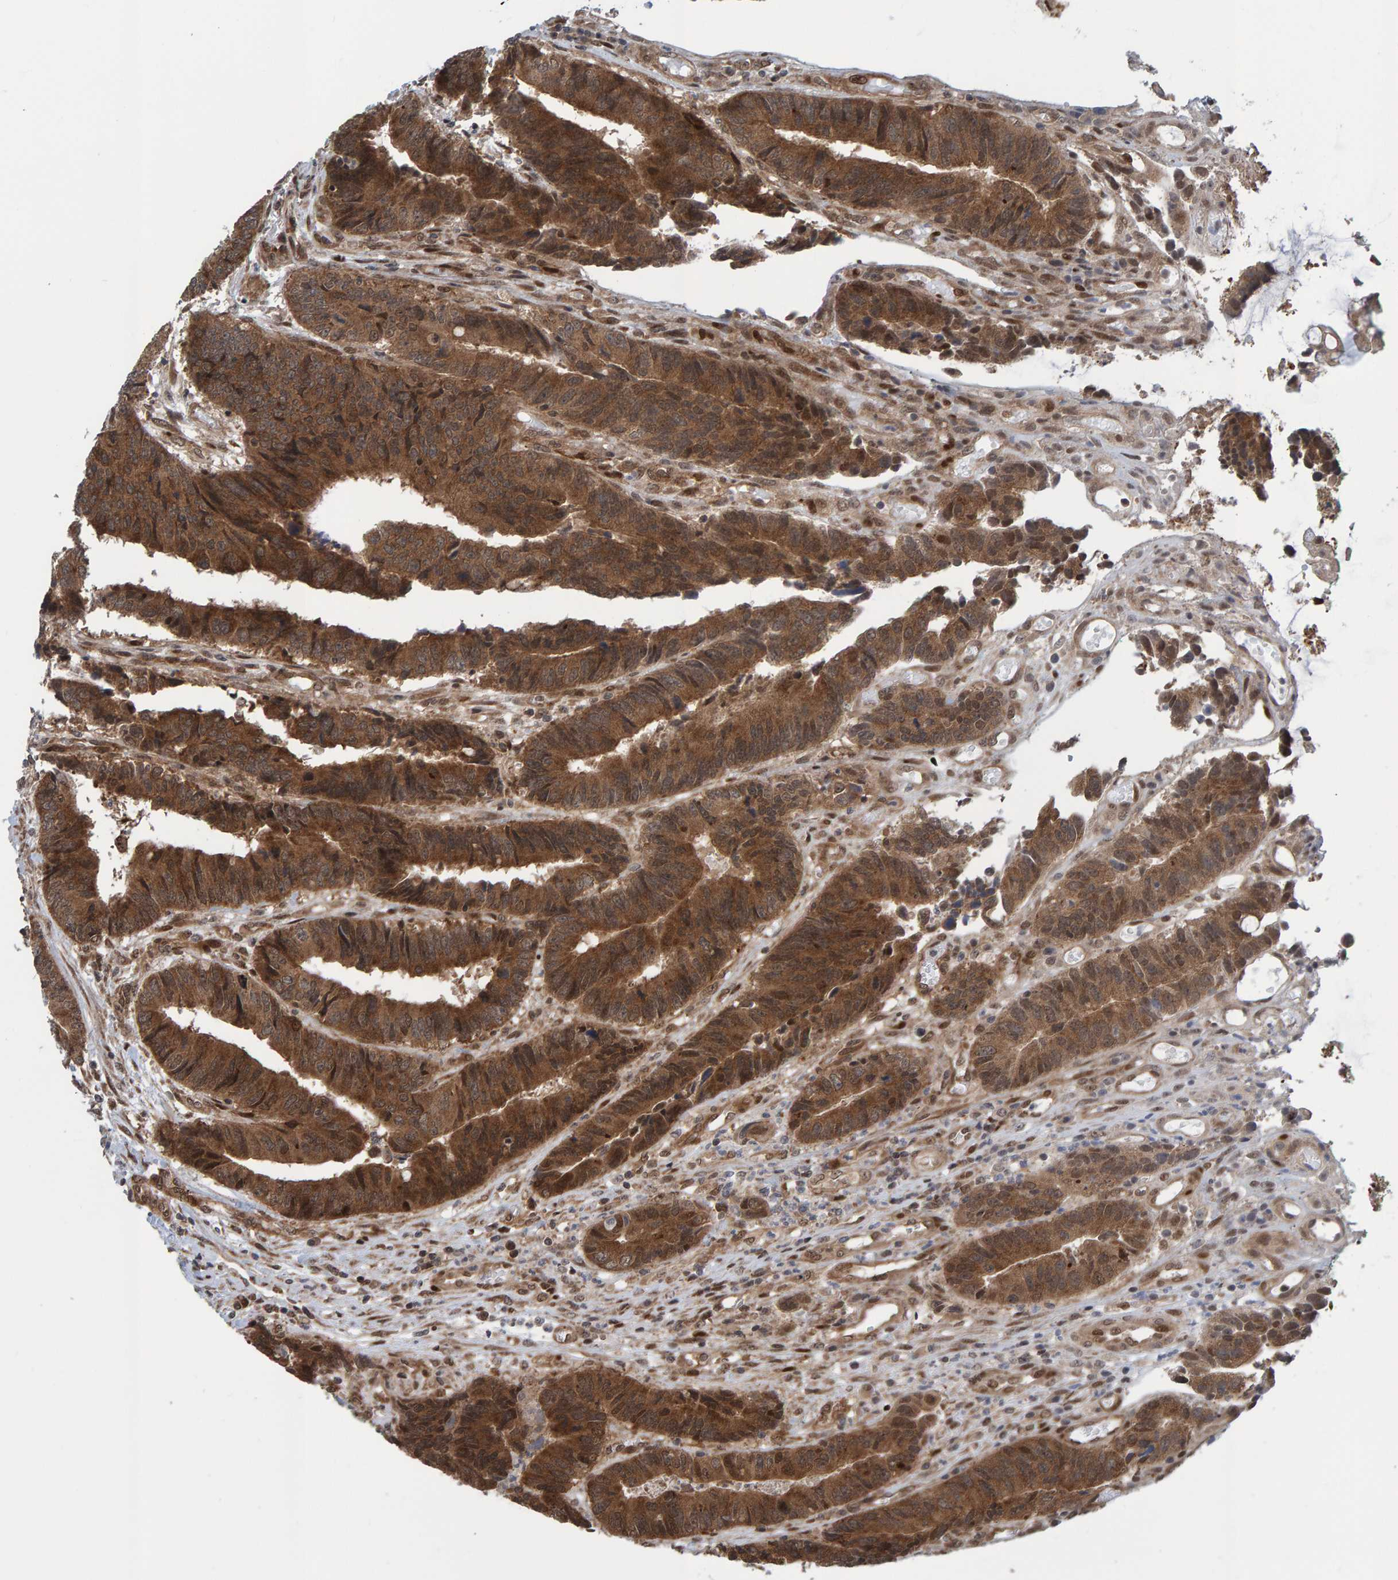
{"staining": {"intensity": "moderate", "quantity": ">75%", "location": "cytoplasmic/membranous,nuclear"}, "tissue": "colorectal cancer", "cell_type": "Tumor cells", "image_type": "cancer", "snomed": [{"axis": "morphology", "description": "Adenocarcinoma, NOS"}, {"axis": "topography", "description": "Rectum"}], "caption": "Protein staining displays moderate cytoplasmic/membranous and nuclear staining in approximately >75% of tumor cells in colorectal cancer (adenocarcinoma).", "gene": "ZNF366", "patient": {"sex": "male", "age": 84}}